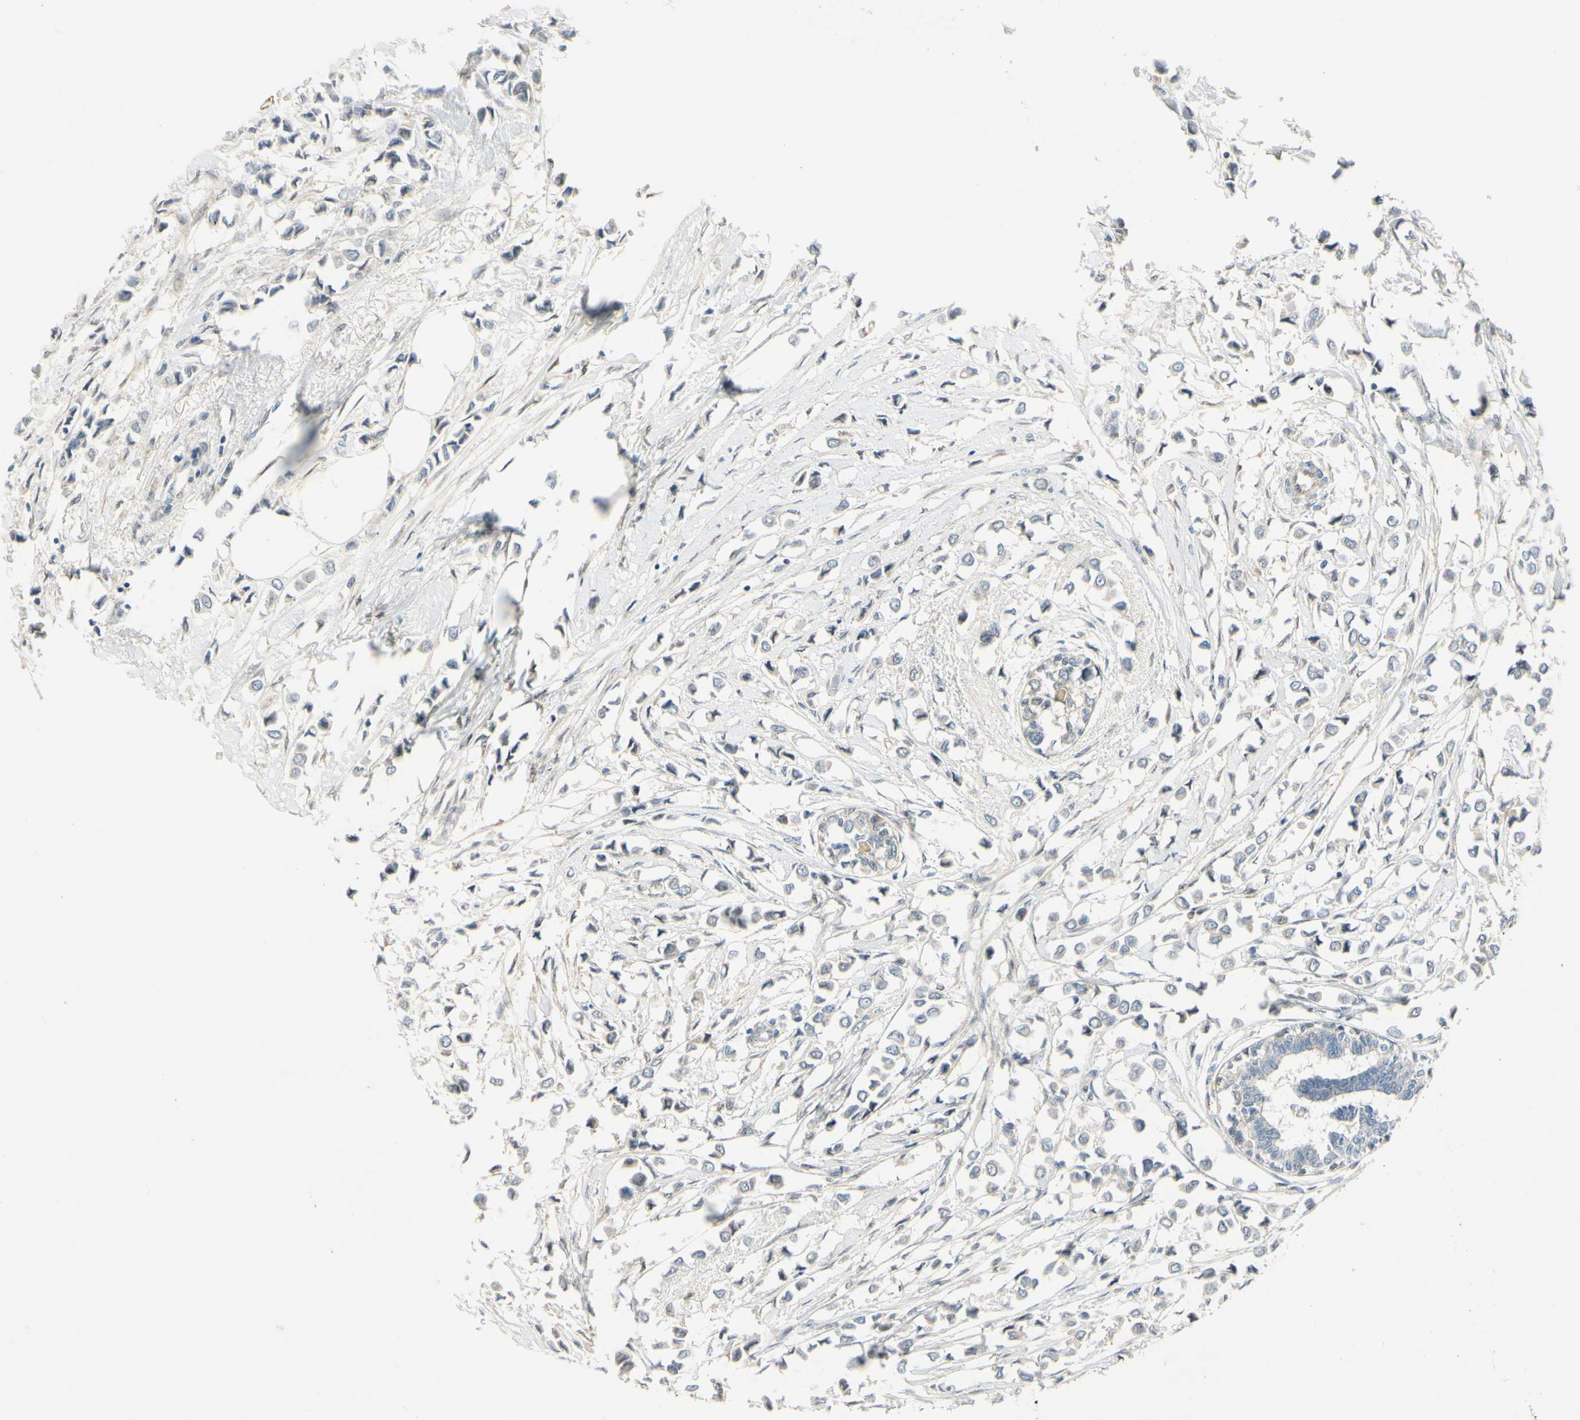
{"staining": {"intensity": "negative", "quantity": "none", "location": "none"}, "tissue": "breast cancer", "cell_type": "Tumor cells", "image_type": "cancer", "snomed": [{"axis": "morphology", "description": "Lobular carcinoma"}, {"axis": "topography", "description": "Breast"}], "caption": "Immunohistochemistry micrograph of breast lobular carcinoma stained for a protein (brown), which shows no positivity in tumor cells.", "gene": "FHL2", "patient": {"sex": "female", "age": 51}}